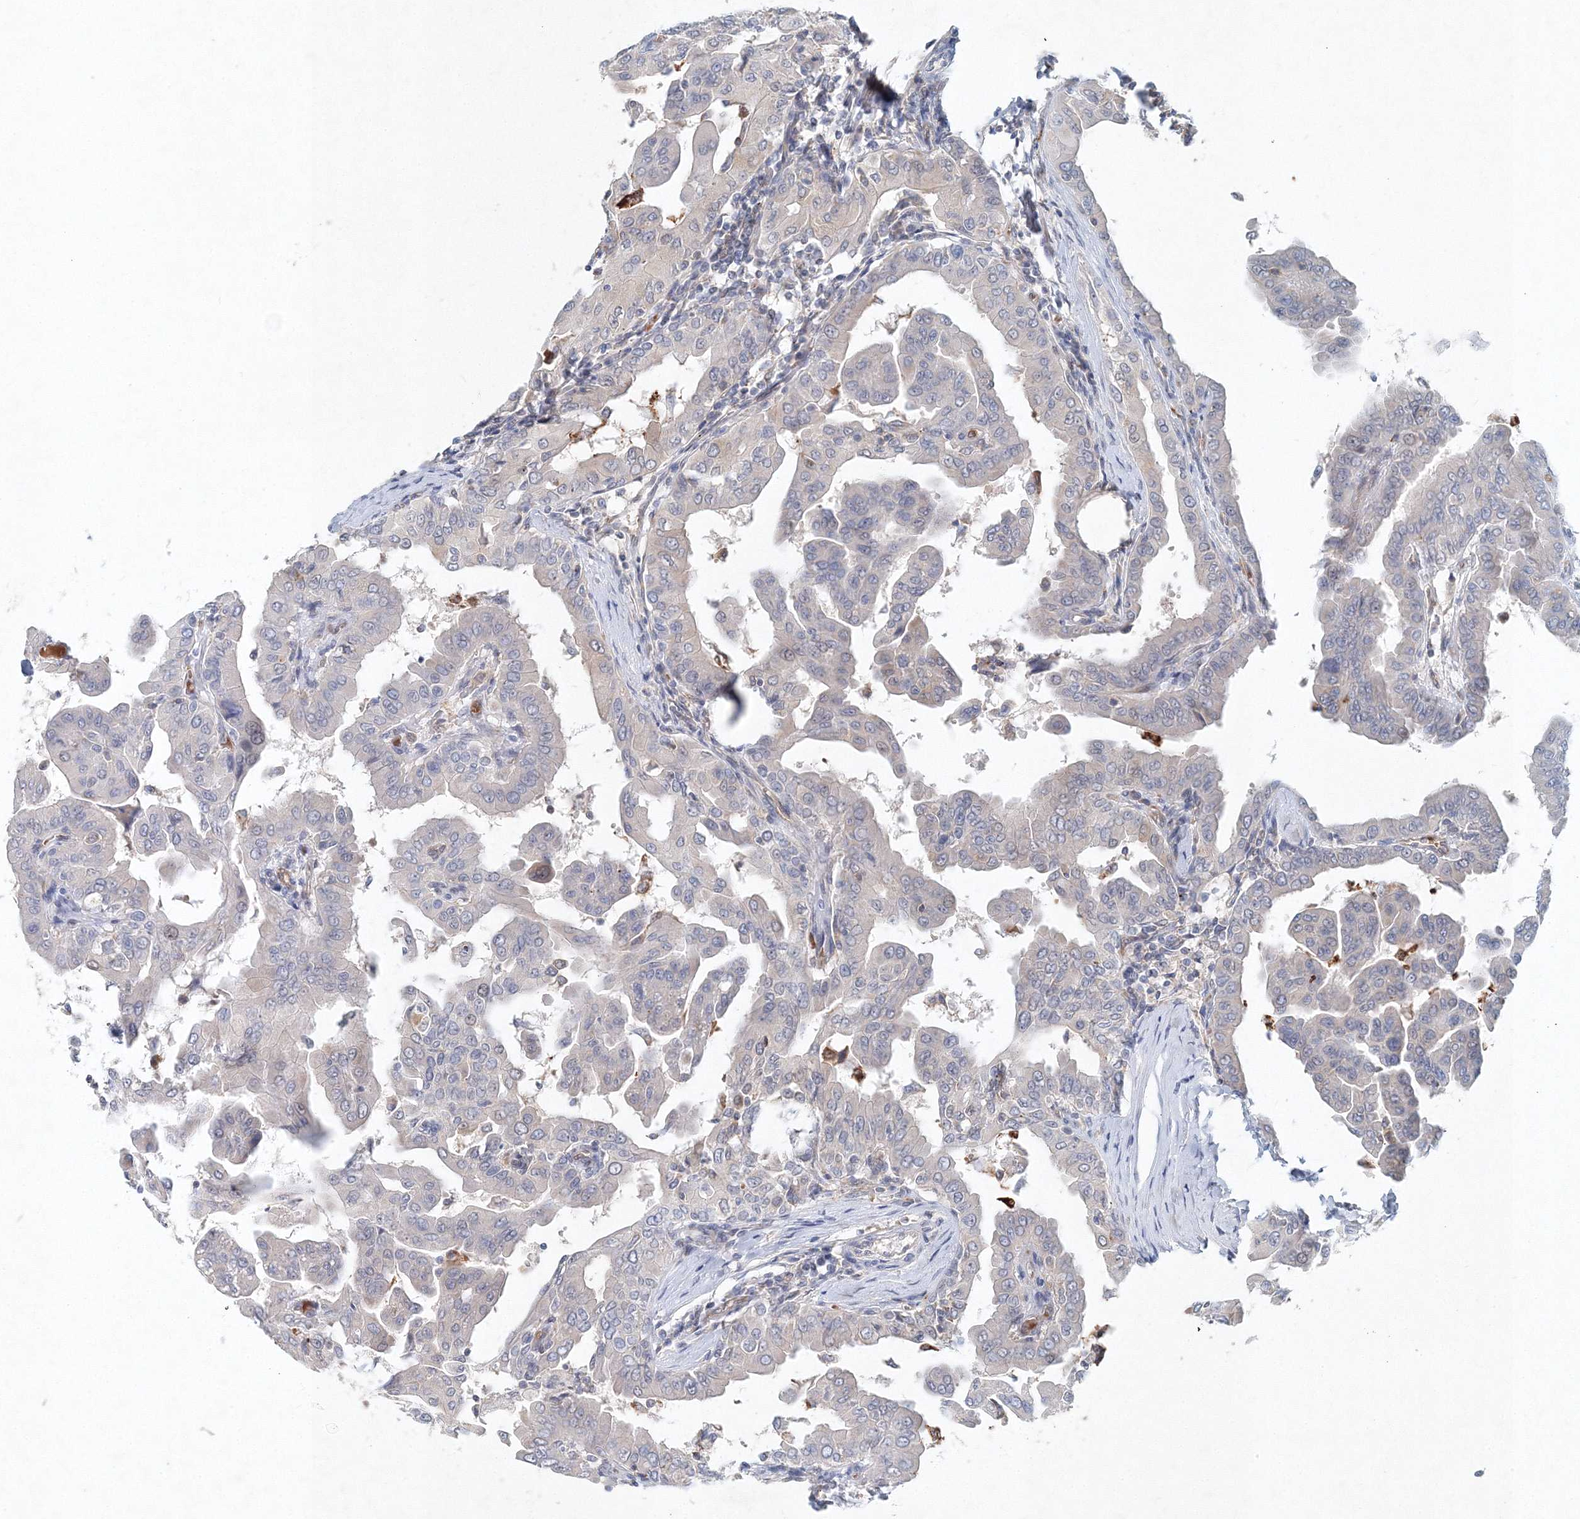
{"staining": {"intensity": "negative", "quantity": "none", "location": "none"}, "tissue": "thyroid cancer", "cell_type": "Tumor cells", "image_type": "cancer", "snomed": [{"axis": "morphology", "description": "Papillary adenocarcinoma, NOS"}, {"axis": "topography", "description": "Thyroid gland"}], "caption": "An immunohistochemistry (IHC) micrograph of papillary adenocarcinoma (thyroid) is shown. There is no staining in tumor cells of papillary adenocarcinoma (thyroid).", "gene": "SH3BP5", "patient": {"sex": "male", "age": 33}}